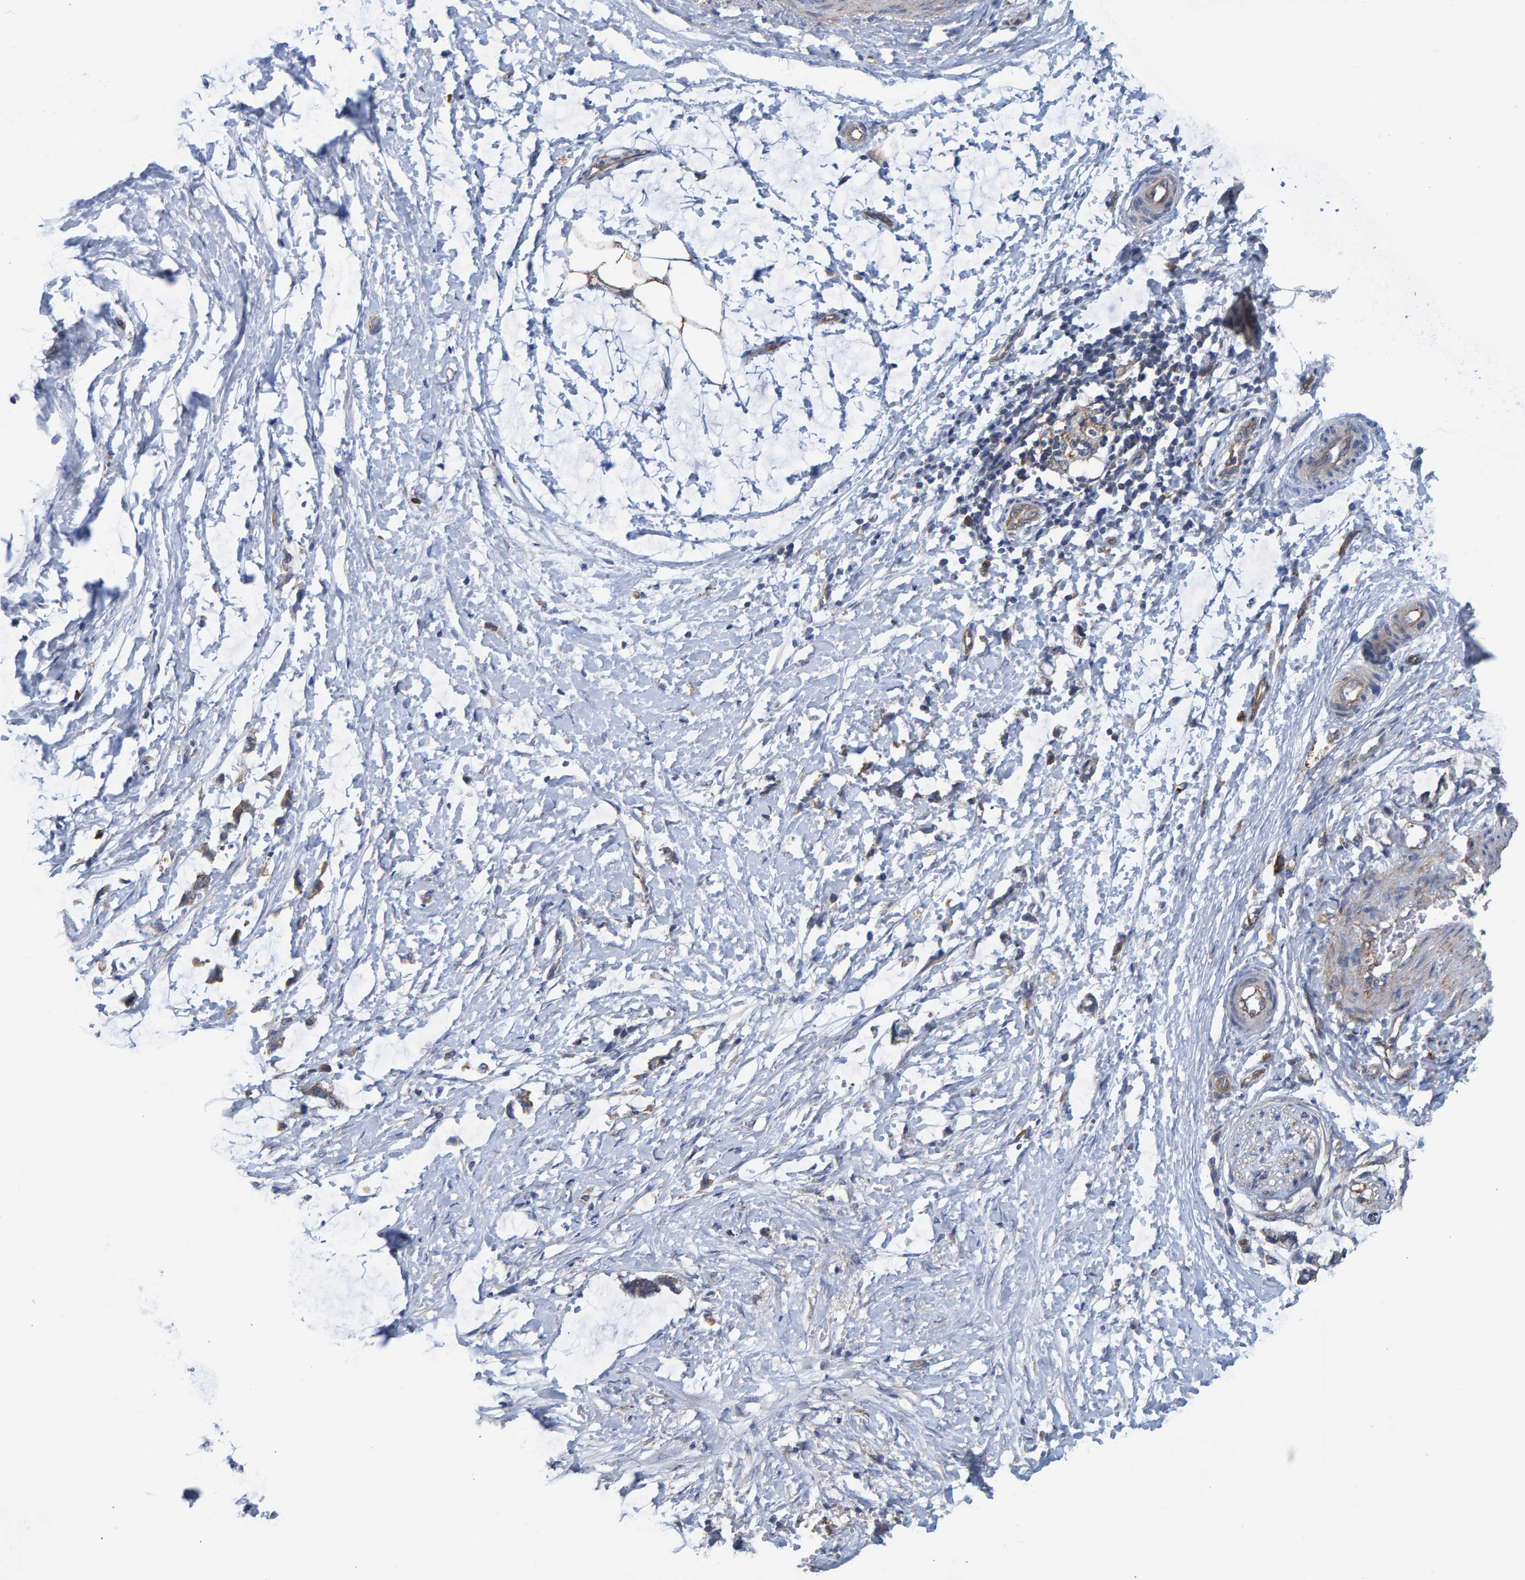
{"staining": {"intensity": "moderate", "quantity": ">75%", "location": "cytoplasmic/membranous"}, "tissue": "adipose tissue", "cell_type": "Adipocytes", "image_type": "normal", "snomed": [{"axis": "morphology", "description": "Normal tissue, NOS"}, {"axis": "morphology", "description": "Adenocarcinoma, NOS"}, {"axis": "topography", "description": "Colon"}, {"axis": "topography", "description": "Peripheral nerve tissue"}], "caption": "Immunohistochemistry (IHC) histopathology image of benign adipose tissue: human adipose tissue stained using immunohistochemistry shows medium levels of moderate protein expression localized specifically in the cytoplasmic/membranous of adipocytes, appearing as a cytoplasmic/membranous brown color.", "gene": "LRSAM1", "patient": {"sex": "male", "age": 14}}